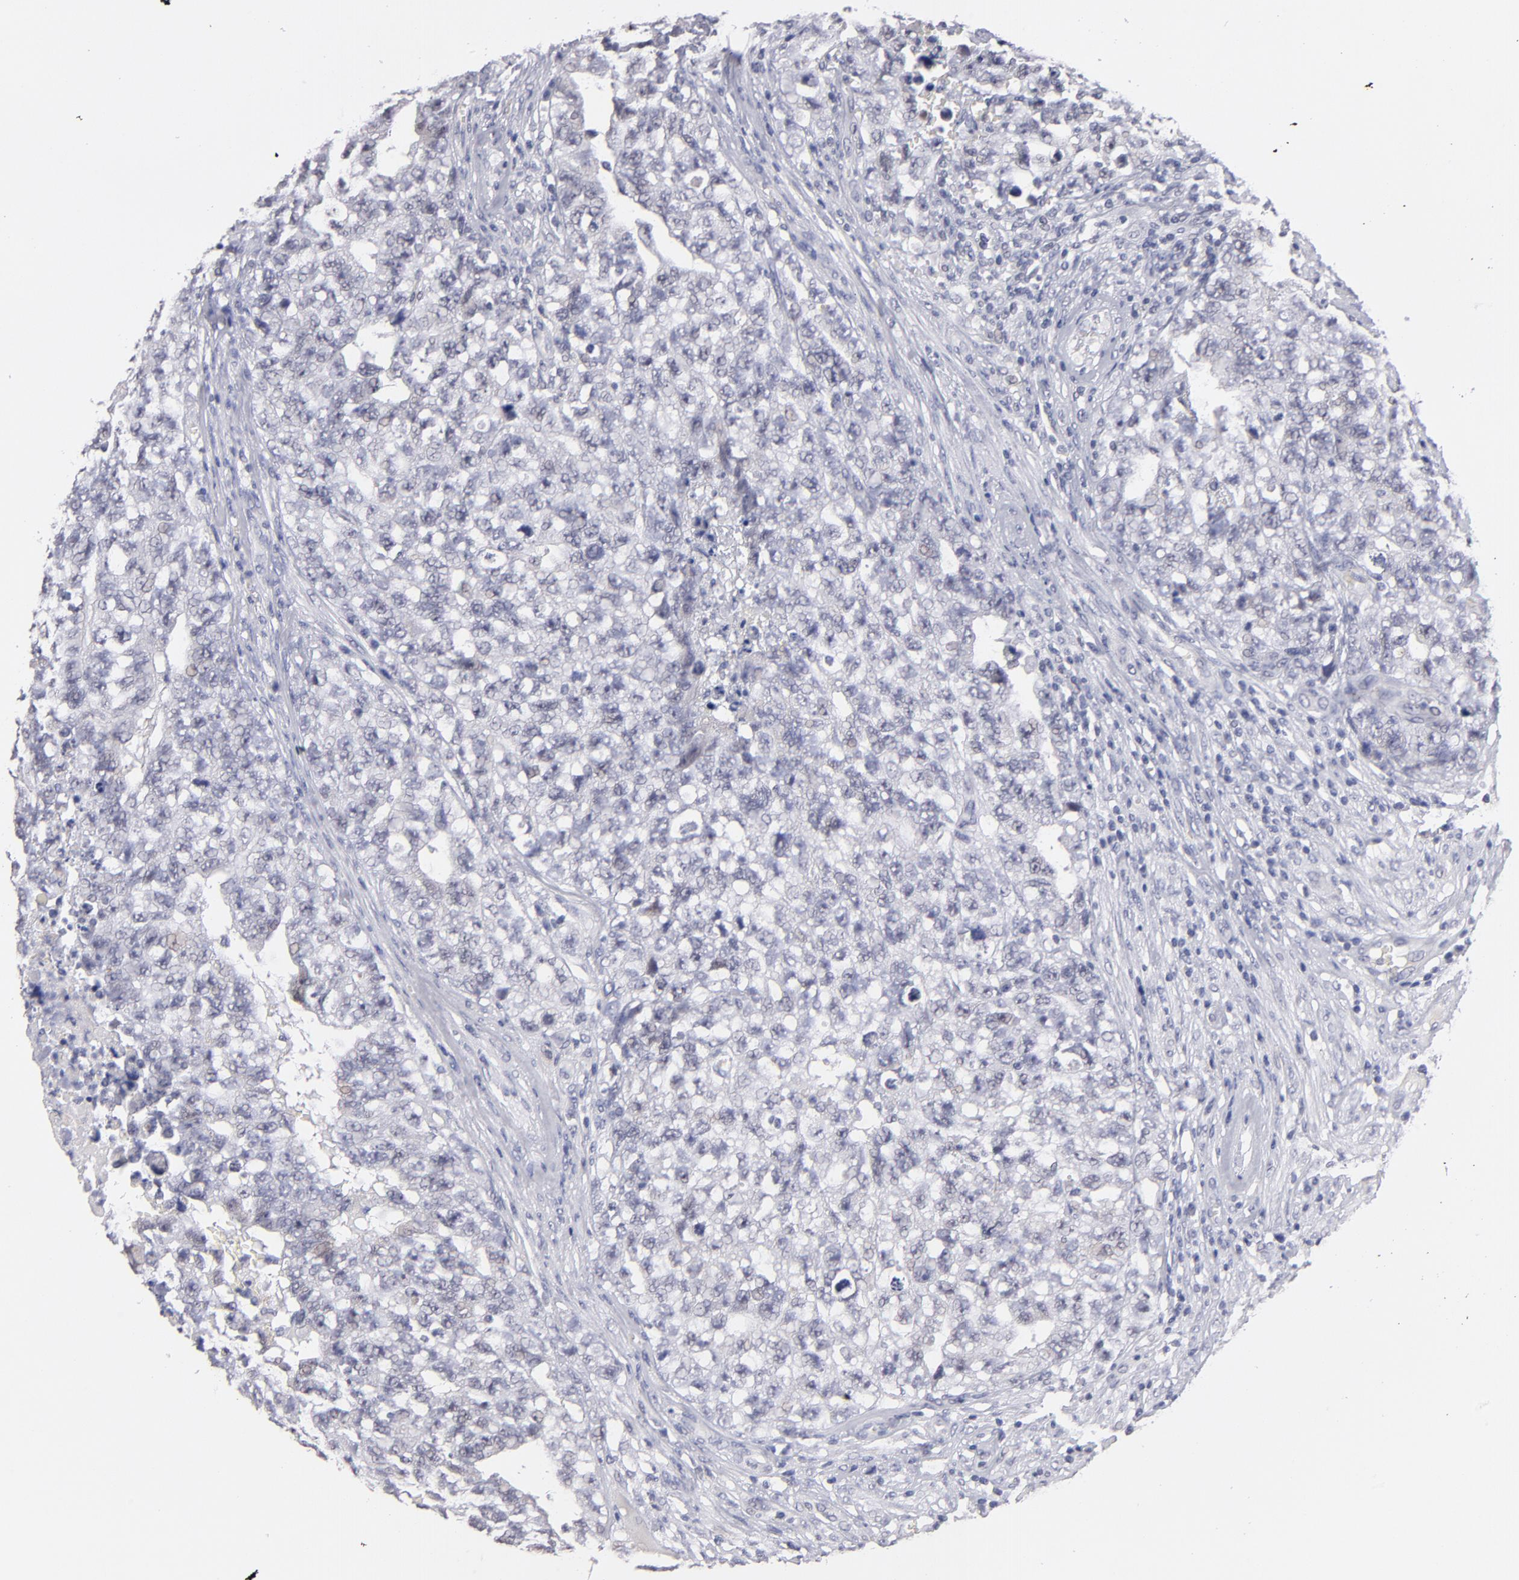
{"staining": {"intensity": "negative", "quantity": "none", "location": "none"}, "tissue": "testis cancer", "cell_type": "Tumor cells", "image_type": "cancer", "snomed": [{"axis": "morphology", "description": "Carcinoma, Embryonal, NOS"}, {"axis": "topography", "description": "Testis"}], "caption": "The image reveals no significant expression in tumor cells of testis cancer (embryonal carcinoma).", "gene": "TEX11", "patient": {"sex": "male", "age": 31}}